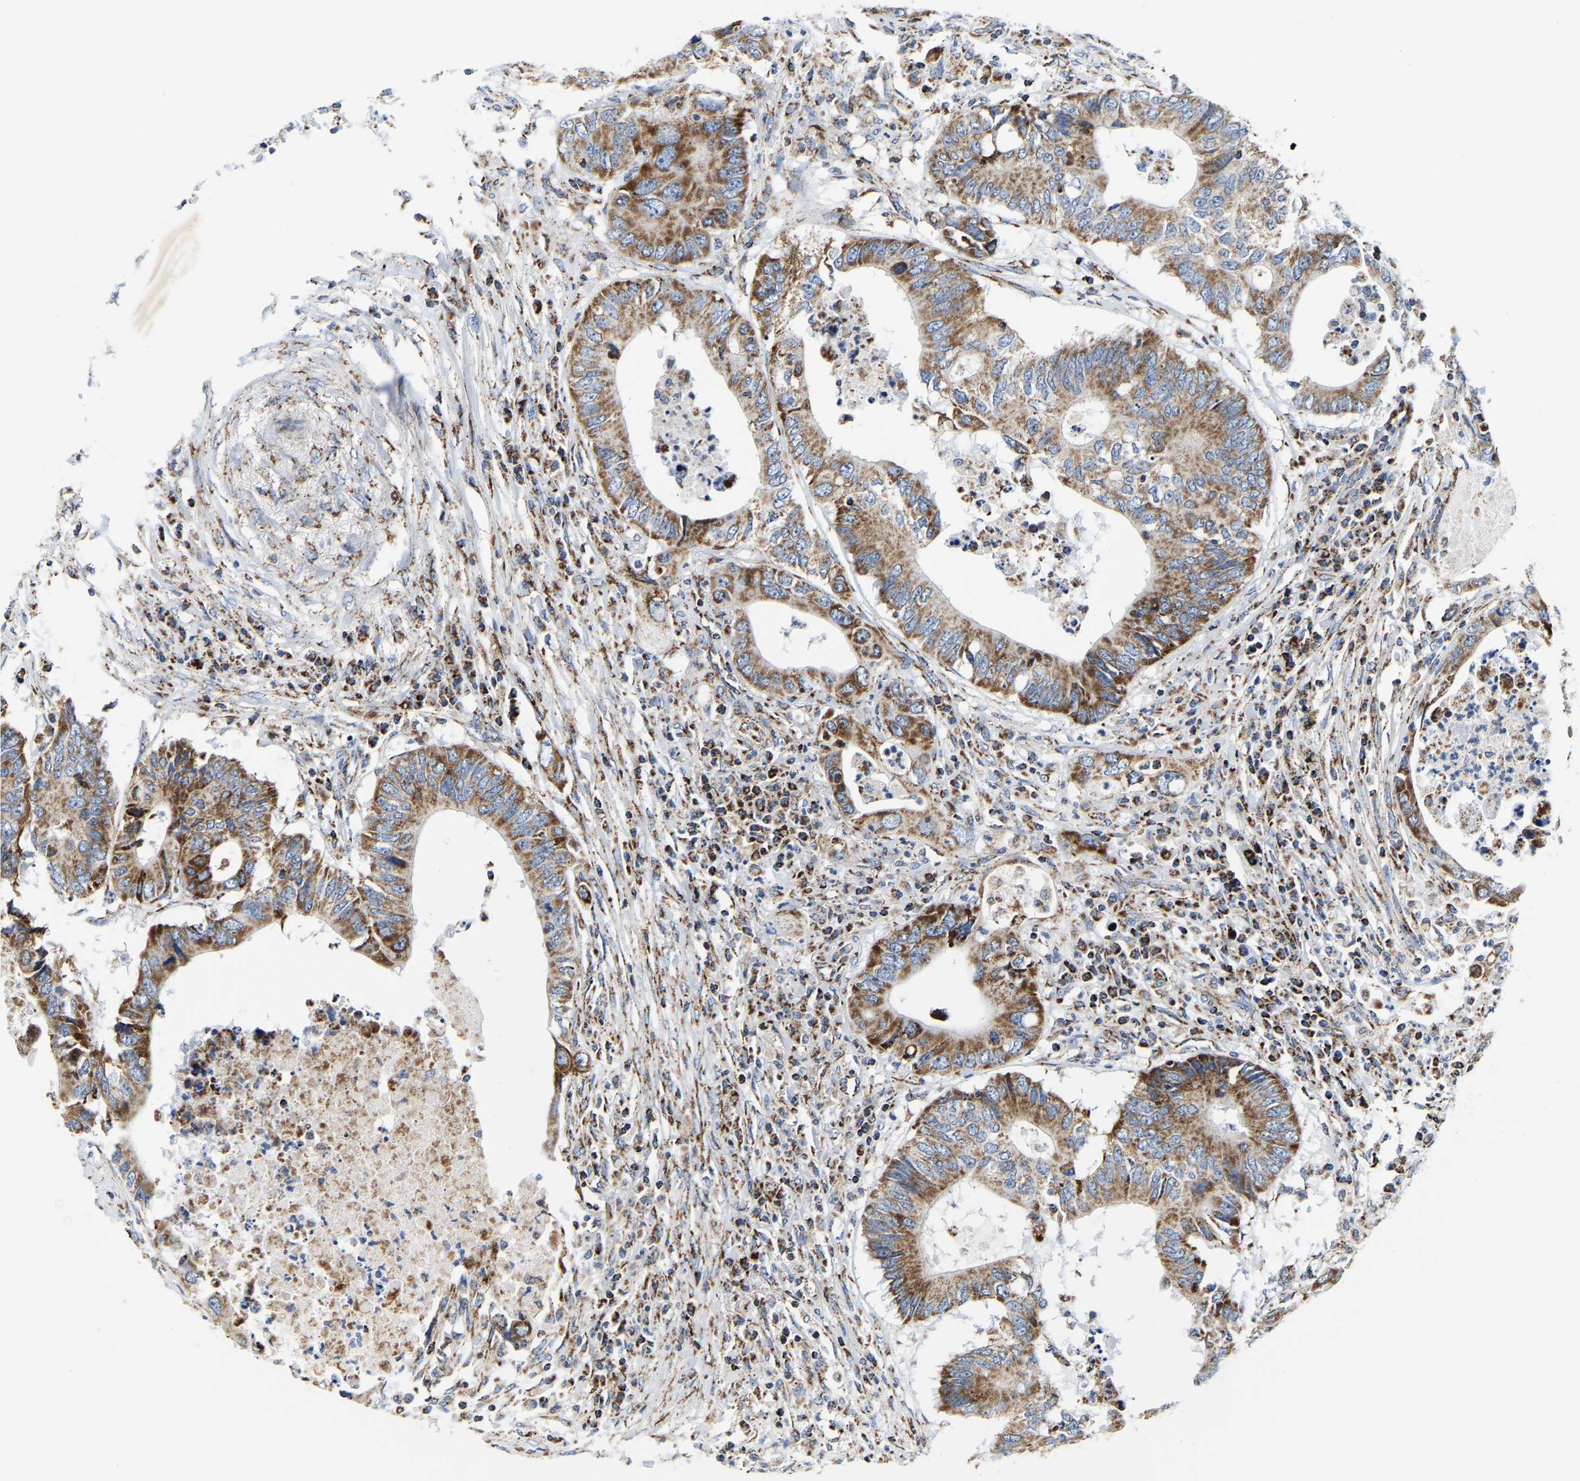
{"staining": {"intensity": "moderate", "quantity": ">75%", "location": "cytoplasmic/membranous"}, "tissue": "colorectal cancer", "cell_type": "Tumor cells", "image_type": "cancer", "snomed": [{"axis": "morphology", "description": "Adenocarcinoma, NOS"}, {"axis": "topography", "description": "Colon"}], "caption": "Colorectal adenocarcinoma stained with DAB immunohistochemistry exhibits medium levels of moderate cytoplasmic/membranous positivity in approximately >75% of tumor cells. (DAB (3,3'-diaminobenzidine) IHC with brightfield microscopy, high magnification).", "gene": "SFXN1", "patient": {"sex": "male", "age": 71}}